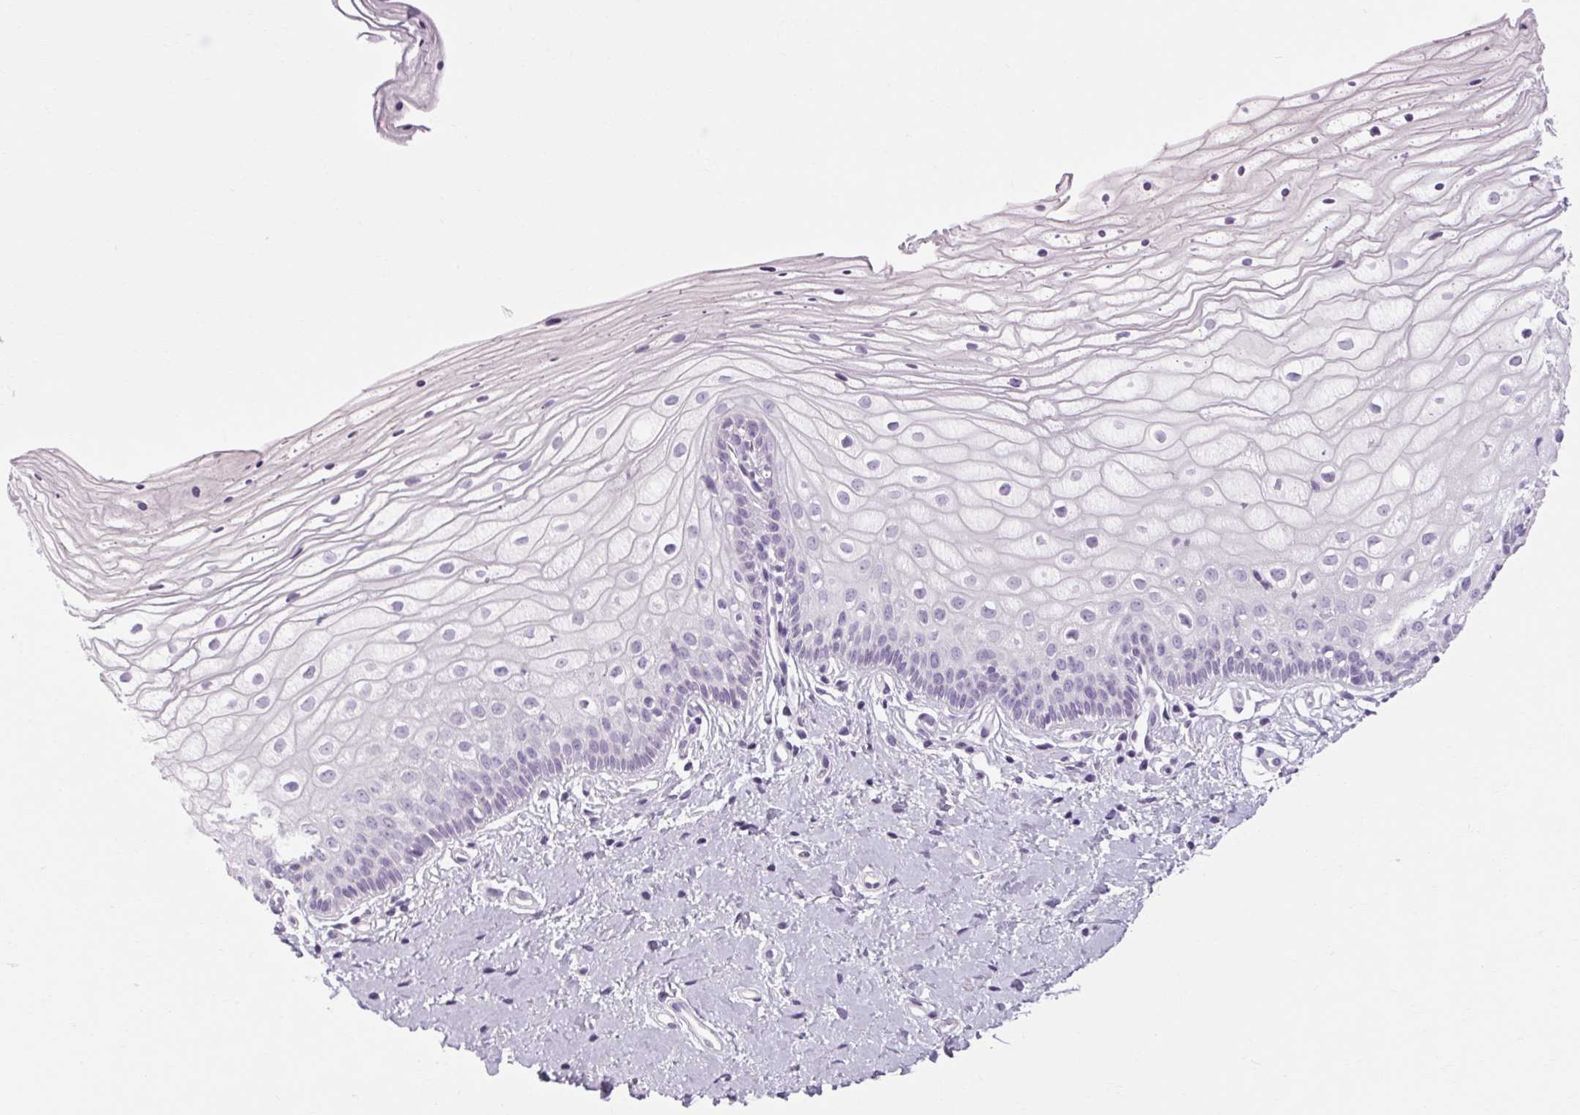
{"staining": {"intensity": "negative", "quantity": "none", "location": "none"}, "tissue": "vagina", "cell_type": "Squamous epithelial cells", "image_type": "normal", "snomed": [{"axis": "morphology", "description": "Normal tissue, NOS"}, {"axis": "topography", "description": "Vagina"}], "caption": "An immunohistochemistry (IHC) image of normal vagina is shown. There is no staining in squamous epithelial cells of vagina.", "gene": "POMC", "patient": {"sex": "female", "age": 39}}